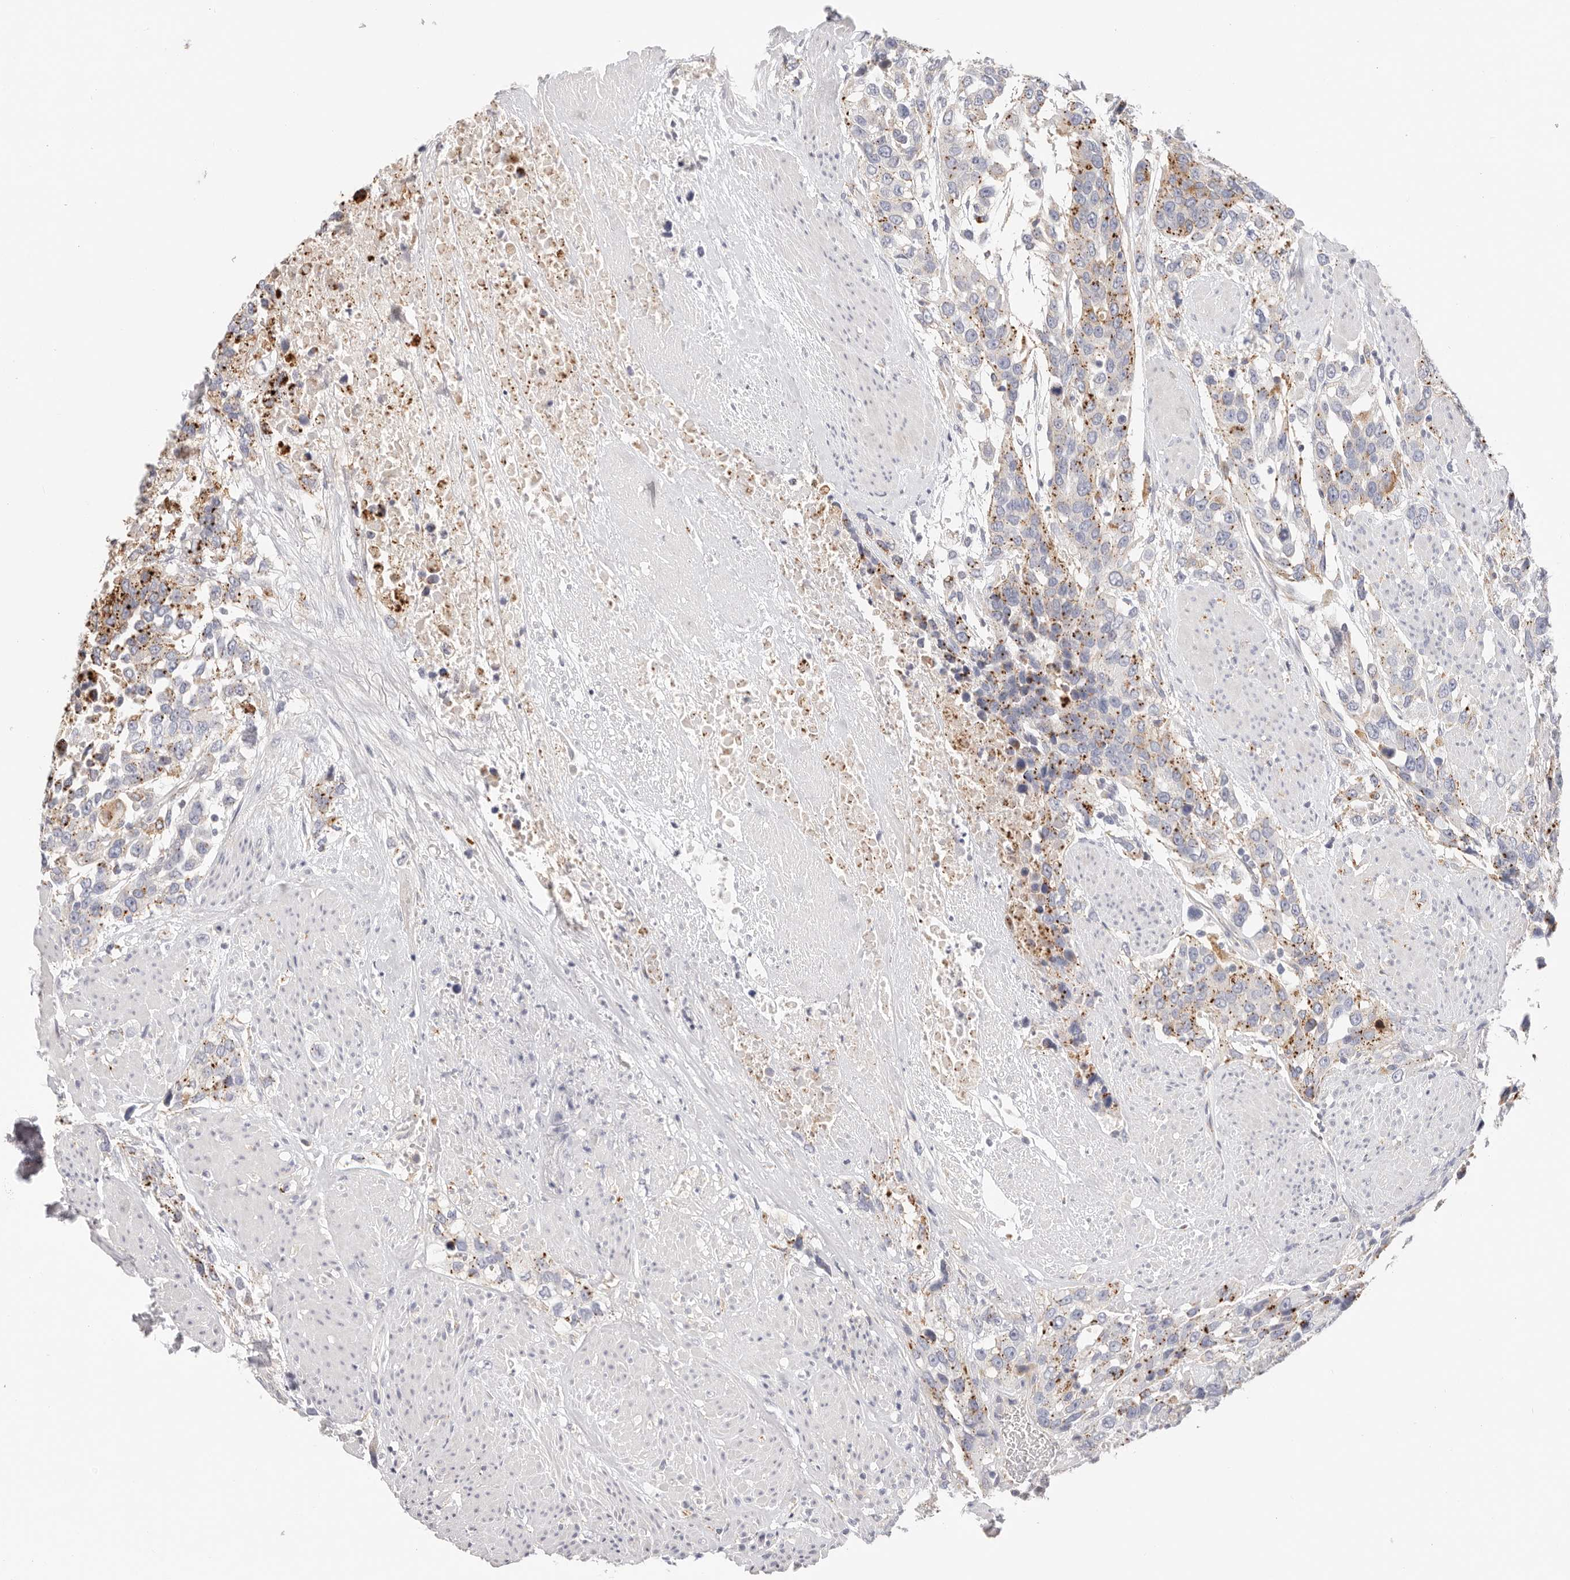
{"staining": {"intensity": "moderate", "quantity": "25%-75%", "location": "cytoplasmic/membranous"}, "tissue": "urothelial cancer", "cell_type": "Tumor cells", "image_type": "cancer", "snomed": [{"axis": "morphology", "description": "Urothelial carcinoma, High grade"}, {"axis": "topography", "description": "Urinary bladder"}], "caption": "IHC (DAB) staining of high-grade urothelial carcinoma demonstrates moderate cytoplasmic/membranous protein positivity in about 25%-75% of tumor cells.", "gene": "STKLD1", "patient": {"sex": "female", "age": 80}}